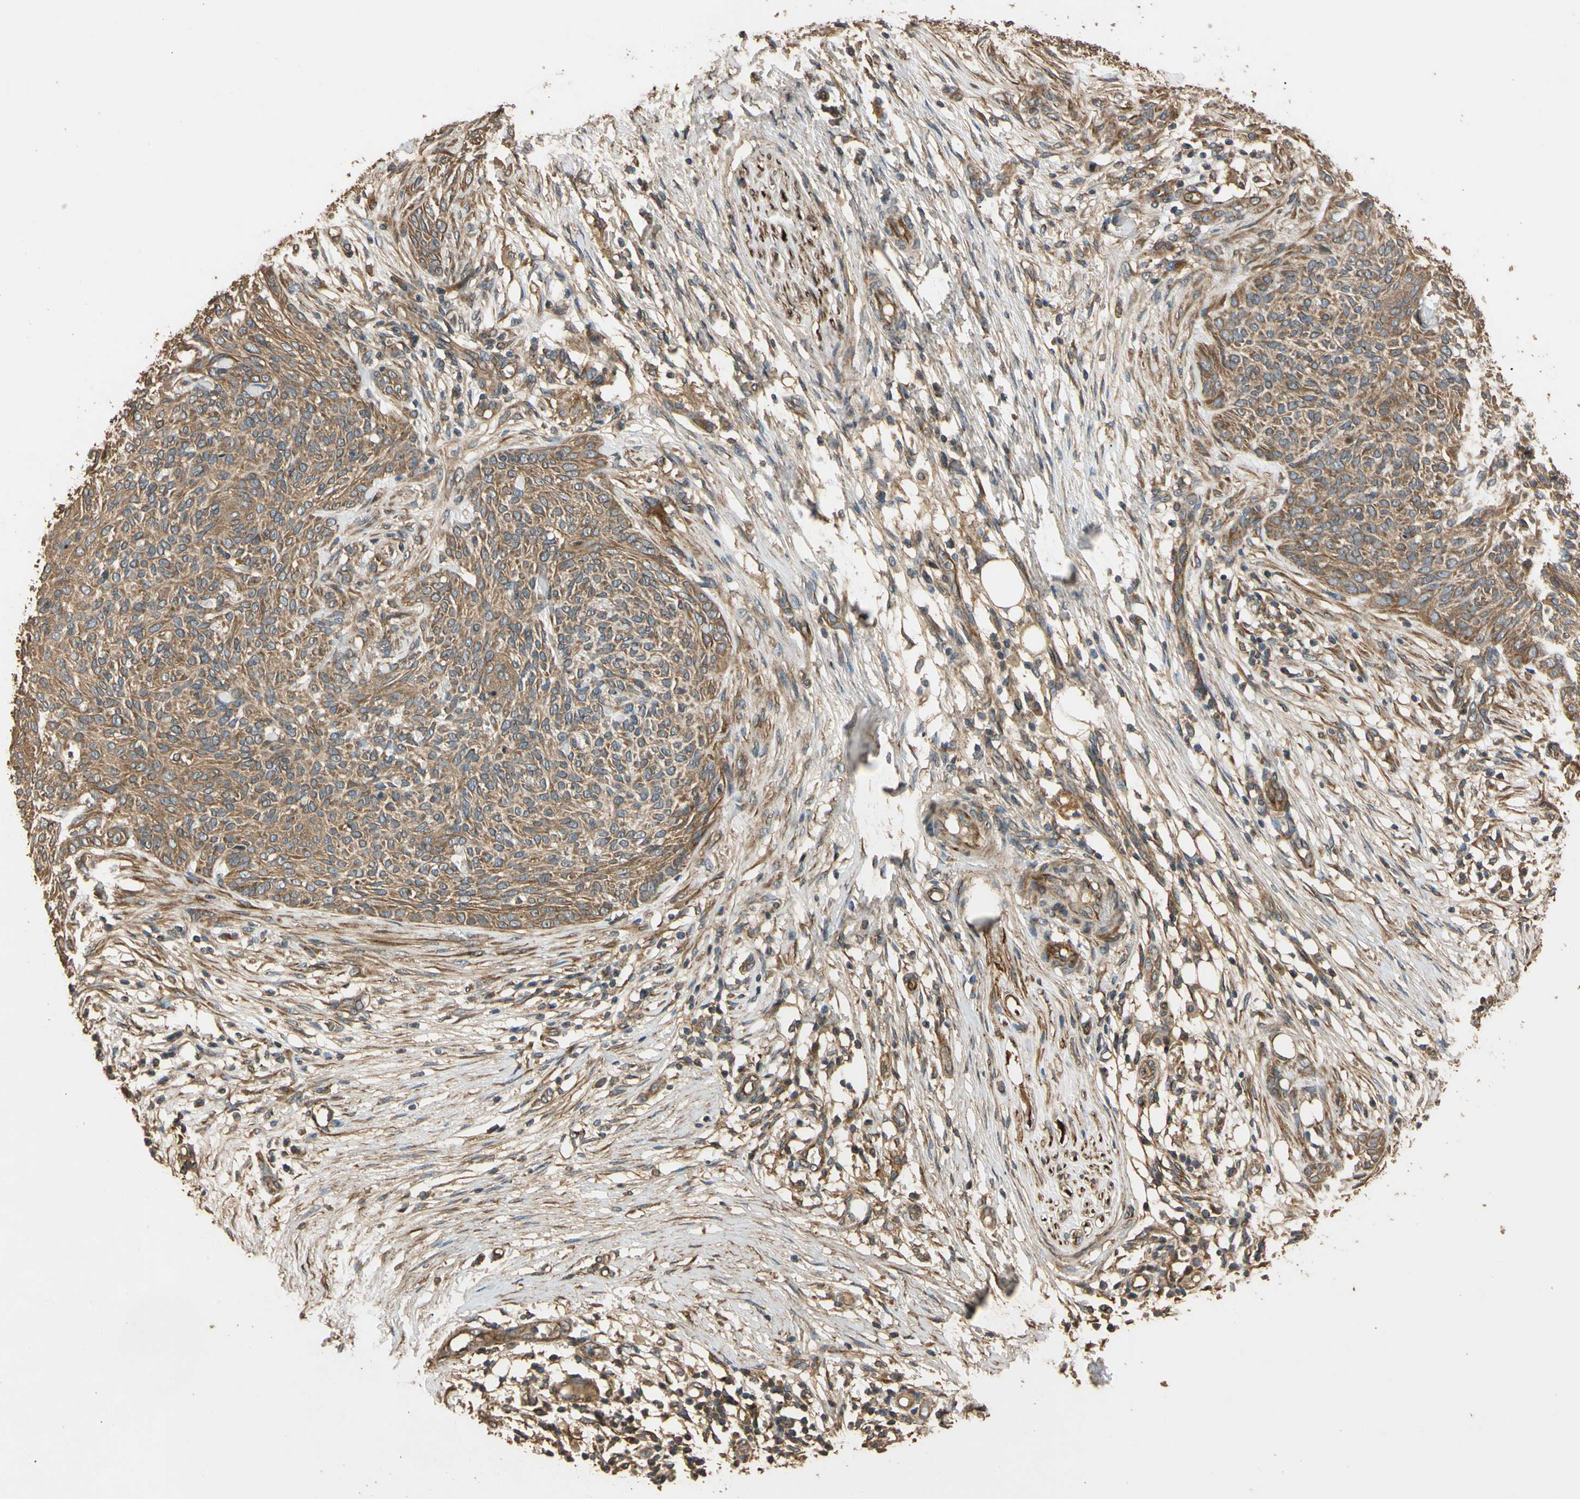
{"staining": {"intensity": "moderate", "quantity": ">75%", "location": "cytoplasmic/membranous"}, "tissue": "skin cancer", "cell_type": "Tumor cells", "image_type": "cancer", "snomed": [{"axis": "morphology", "description": "Basal cell carcinoma"}, {"axis": "topography", "description": "Skin"}], "caption": "DAB immunohistochemical staining of human skin cancer (basal cell carcinoma) demonstrates moderate cytoplasmic/membranous protein staining in about >75% of tumor cells. The protein is shown in brown color, while the nuclei are stained blue.", "gene": "MGRN1", "patient": {"sex": "female", "age": 84}}